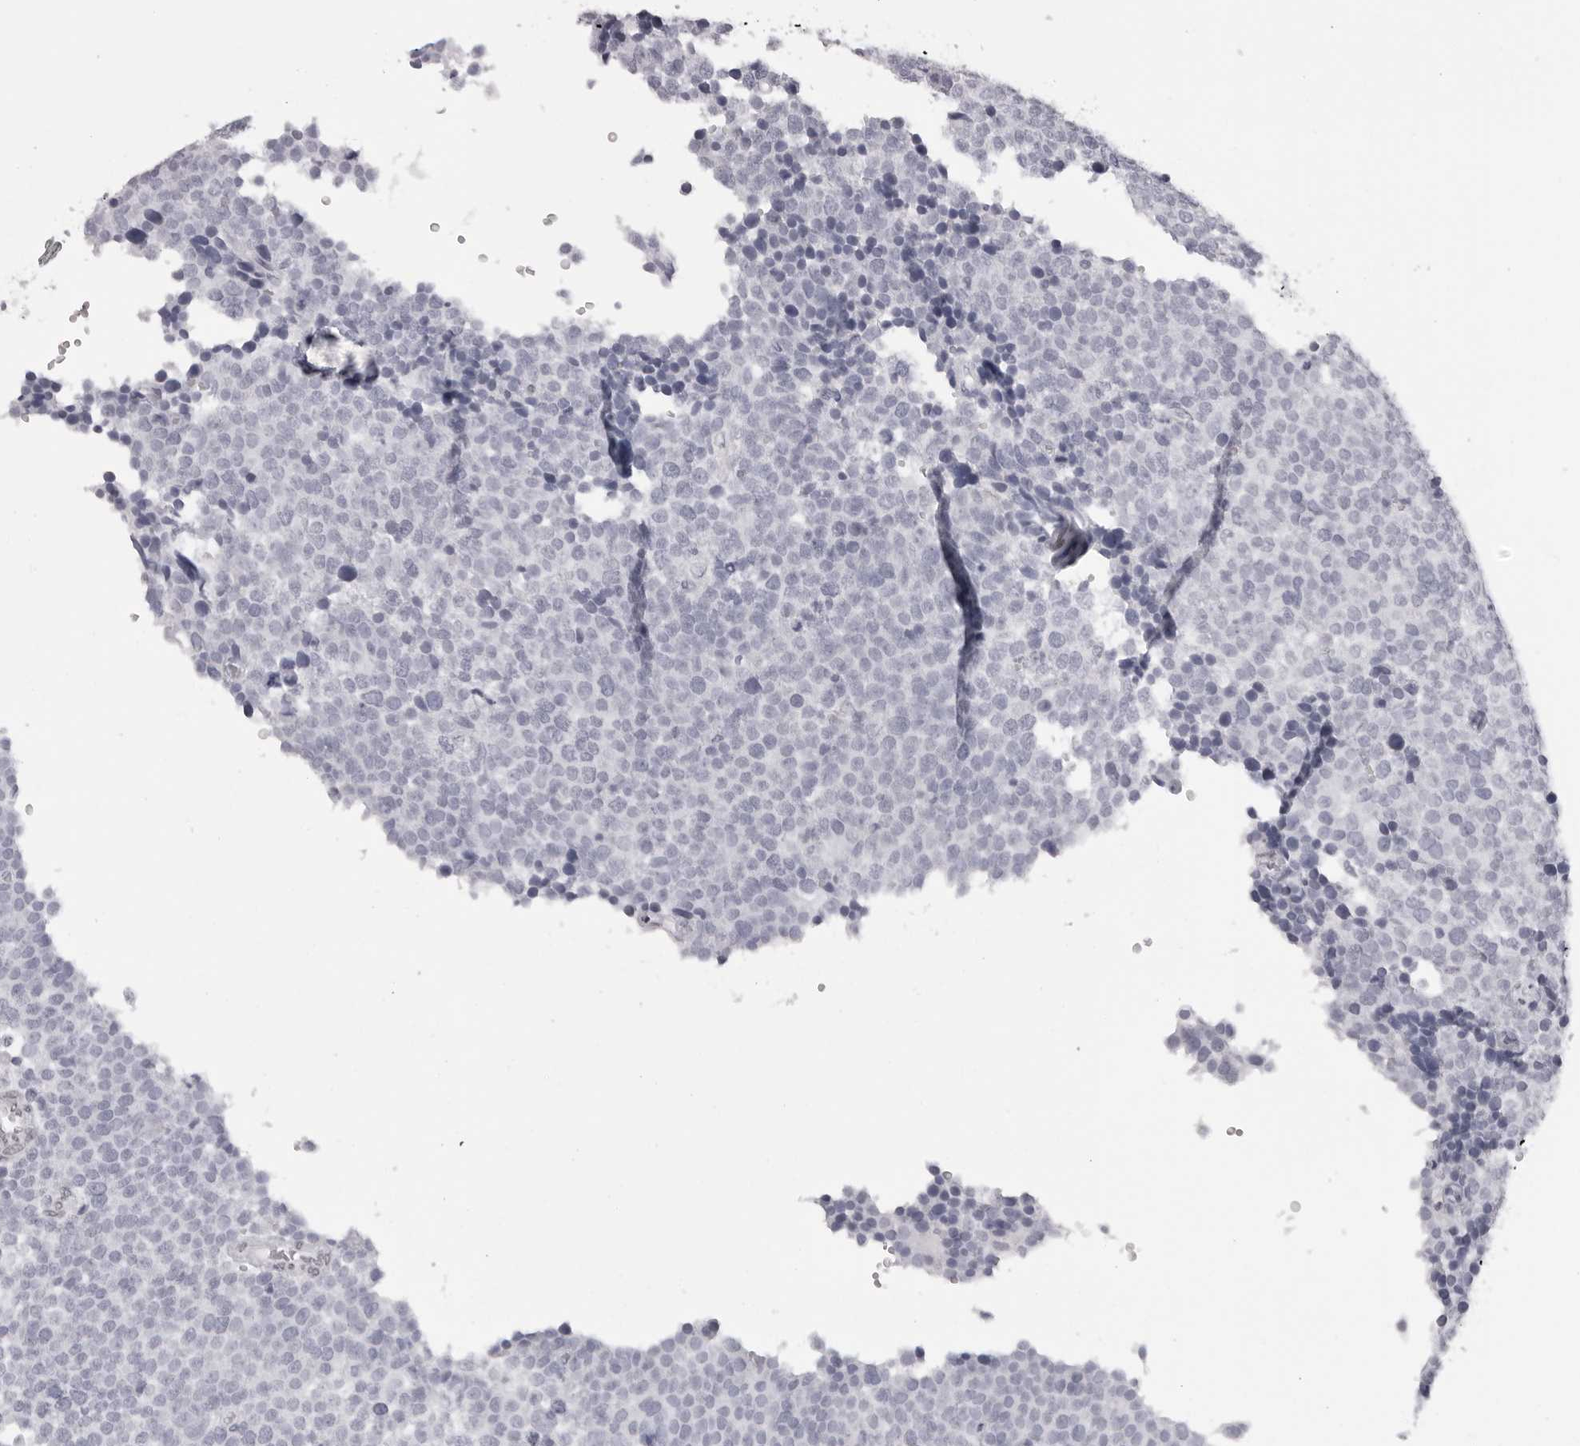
{"staining": {"intensity": "negative", "quantity": "none", "location": "none"}, "tissue": "testis cancer", "cell_type": "Tumor cells", "image_type": "cancer", "snomed": [{"axis": "morphology", "description": "Seminoma, NOS"}, {"axis": "topography", "description": "Testis"}], "caption": "This photomicrograph is of testis cancer (seminoma) stained with IHC to label a protein in brown with the nuclei are counter-stained blue. There is no expression in tumor cells.", "gene": "MAFK", "patient": {"sex": "male", "age": 71}}